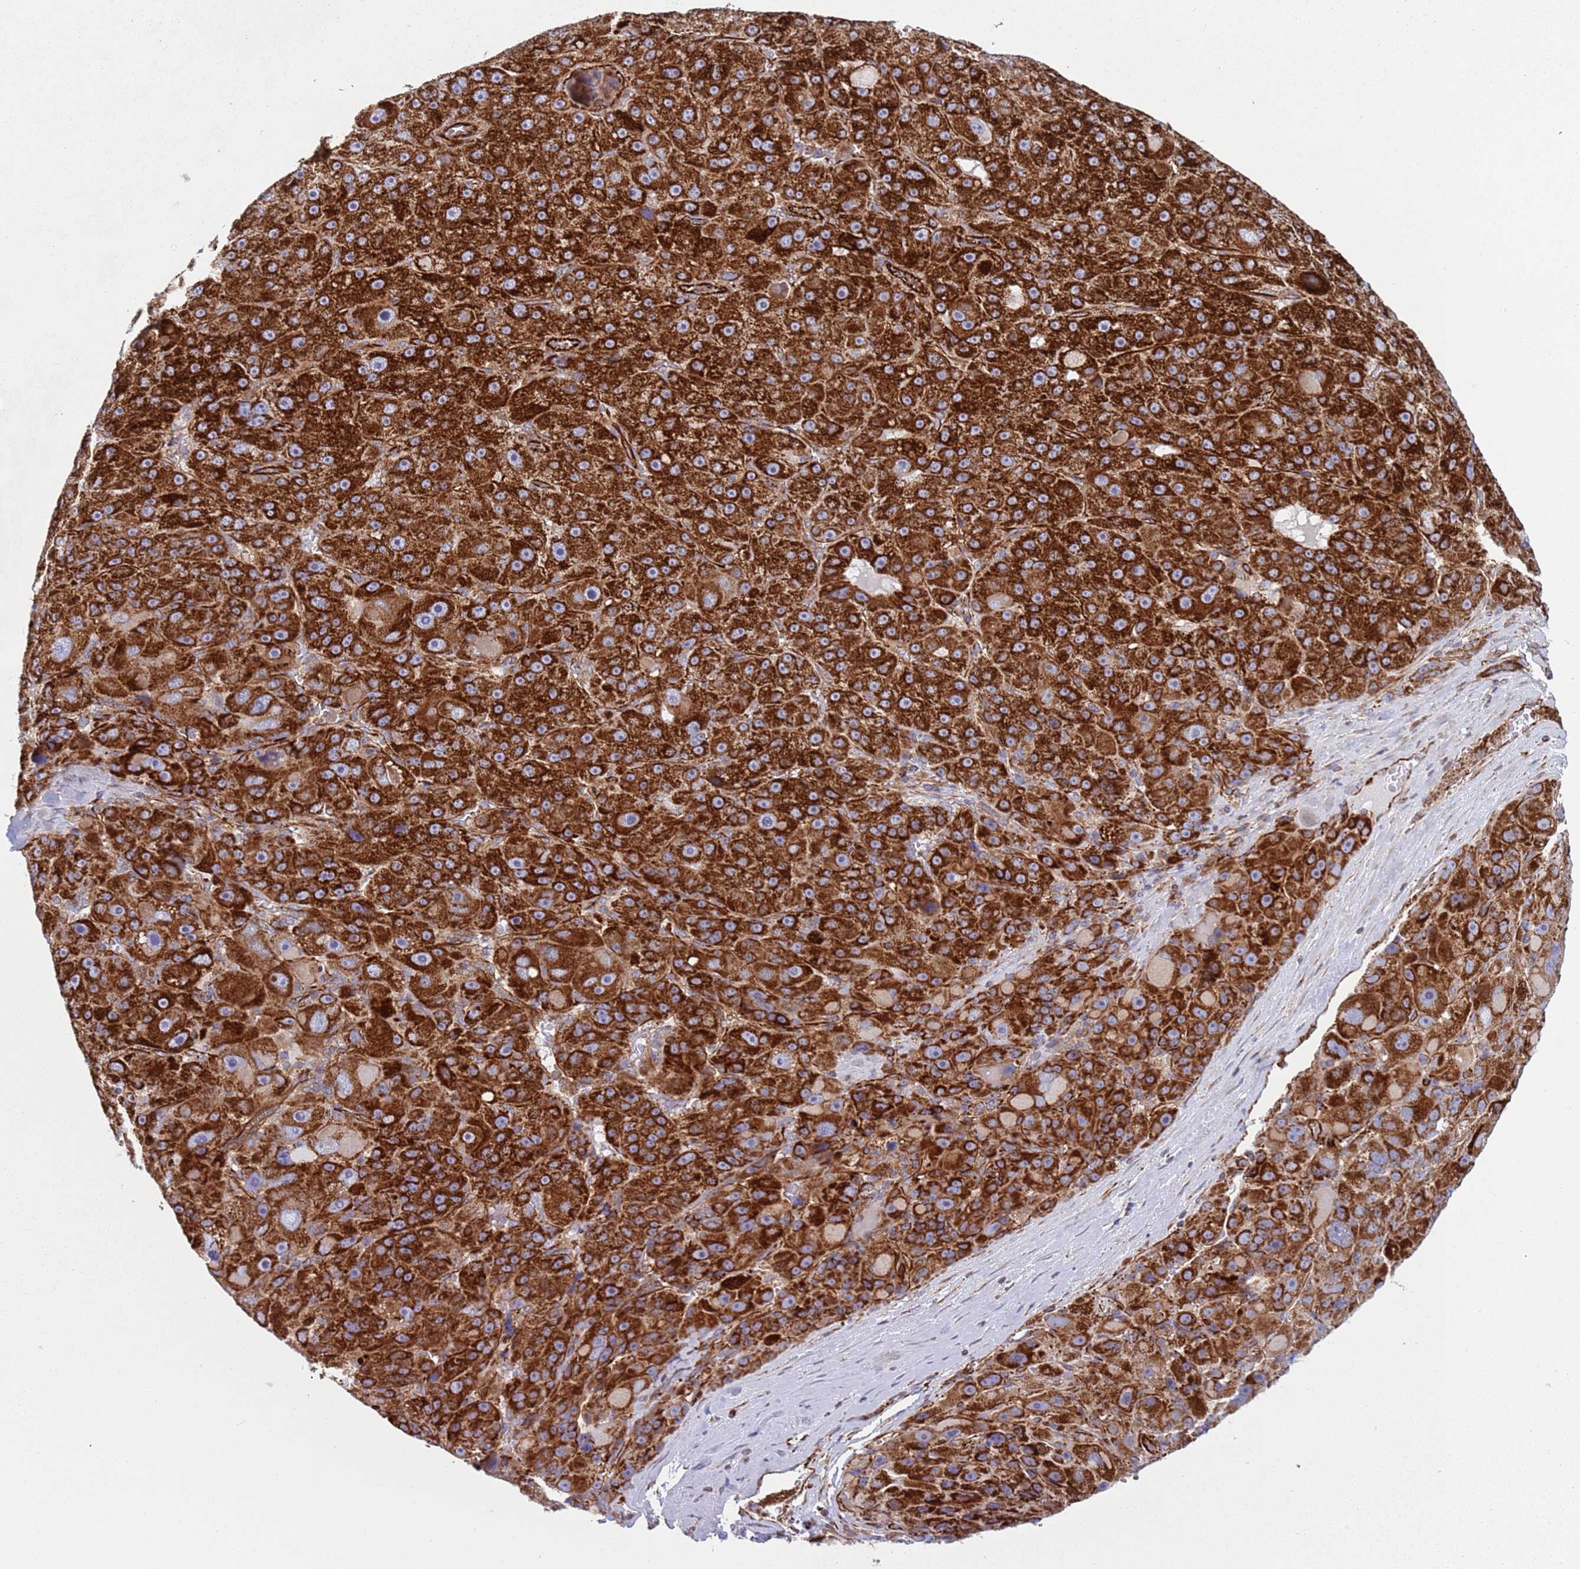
{"staining": {"intensity": "strong", "quantity": ">75%", "location": "cytoplasmic/membranous"}, "tissue": "liver cancer", "cell_type": "Tumor cells", "image_type": "cancer", "snomed": [{"axis": "morphology", "description": "Carcinoma, Hepatocellular, NOS"}, {"axis": "topography", "description": "Liver"}], "caption": "Immunohistochemistry (IHC) image of liver cancer stained for a protein (brown), which reveals high levels of strong cytoplasmic/membranous expression in approximately >75% of tumor cells.", "gene": "SNAPIN", "patient": {"sex": "male", "age": 76}}